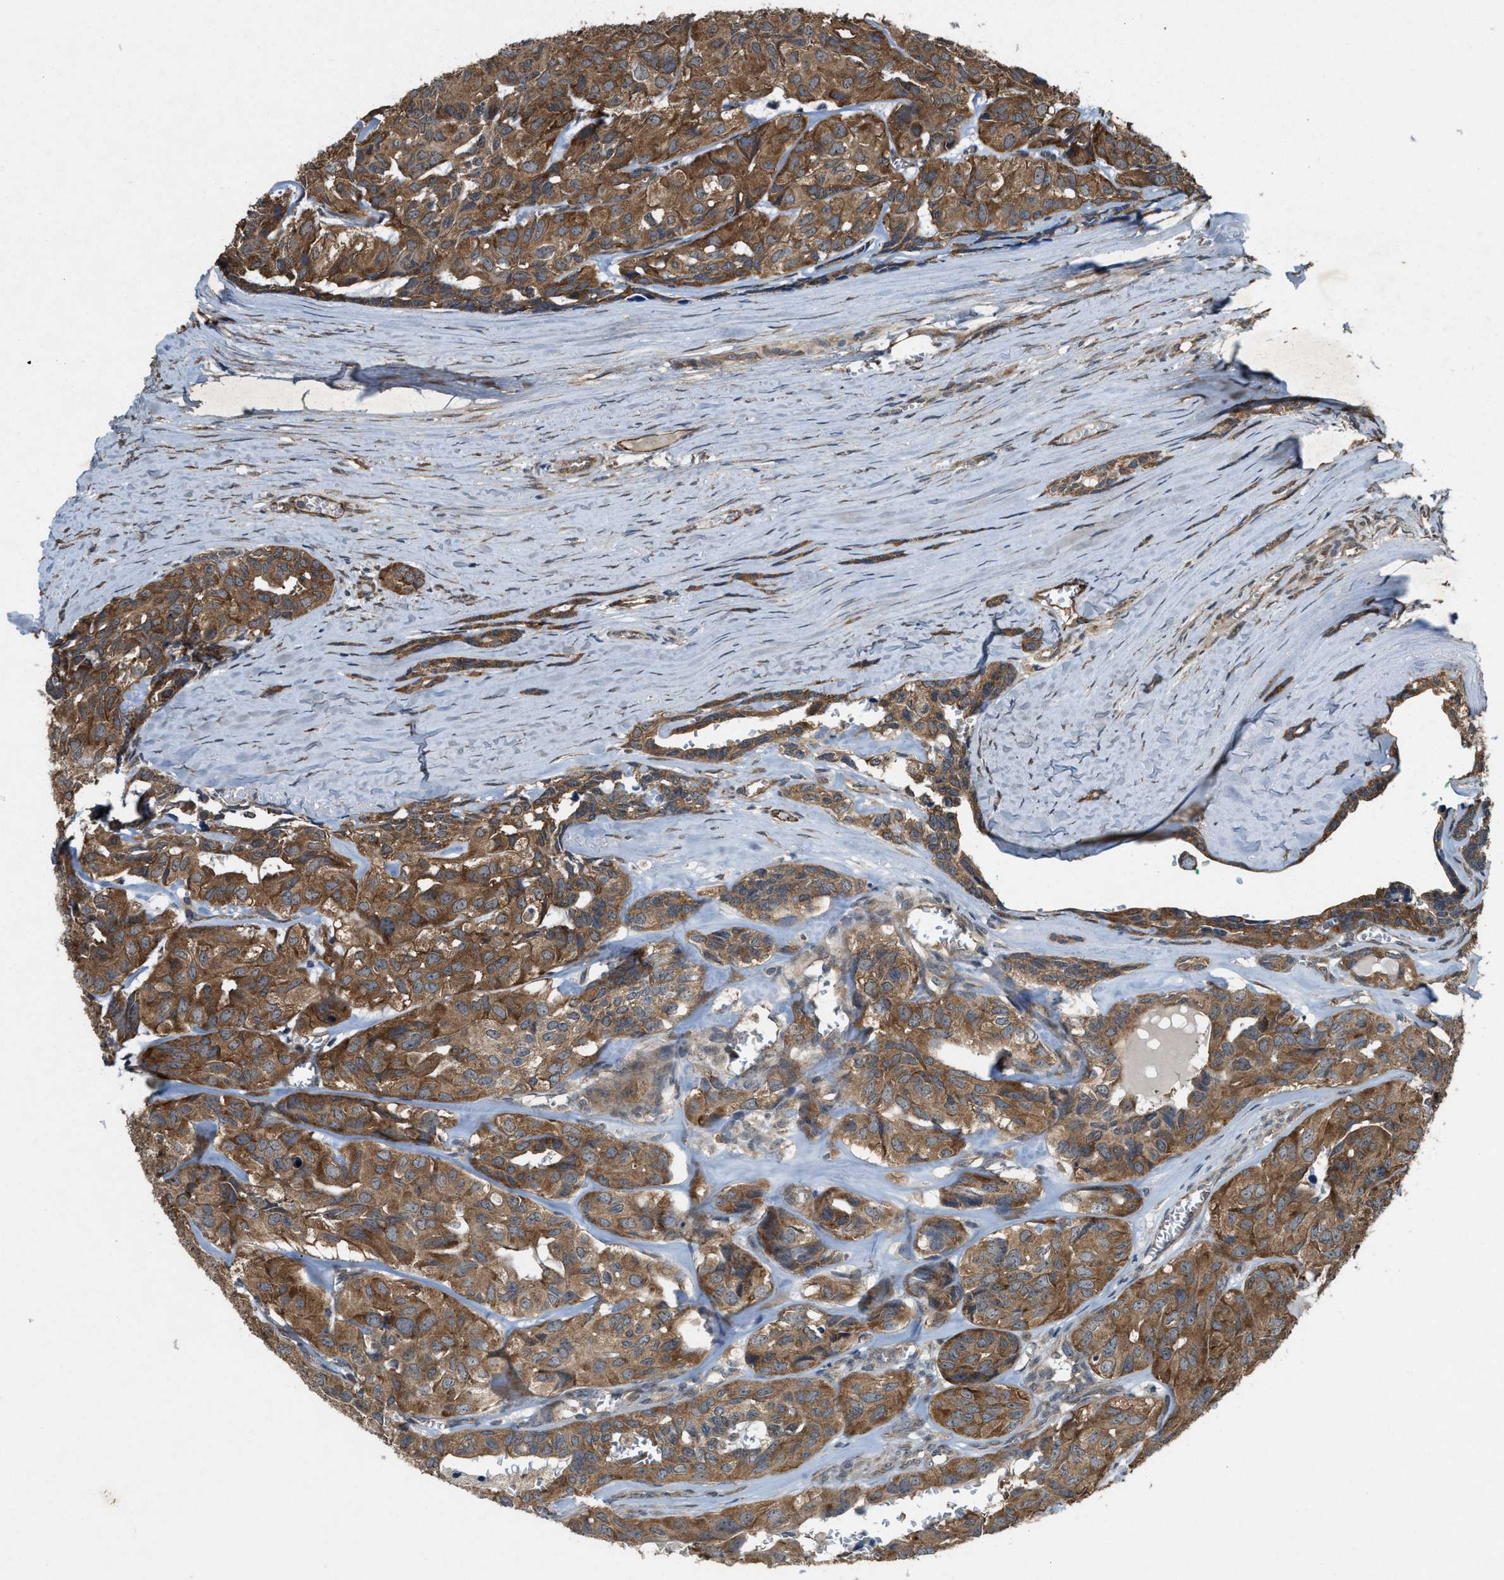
{"staining": {"intensity": "moderate", "quantity": ">75%", "location": "cytoplasmic/membranous"}, "tissue": "head and neck cancer", "cell_type": "Tumor cells", "image_type": "cancer", "snomed": [{"axis": "morphology", "description": "Adenocarcinoma, NOS"}, {"axis": "topography", "description": "Salivary gland, NOS"}, {"axis": "topography", "description": "Head-Neck"}], "caption": "An immunohistochemistry (IHC) image of tumor tissue is shown. Protein staining in brown labels moderate cytoplasmic/membranous positivity in adenocarcinoma (head and neck) within tumor cells.", "gene": "ARHGEF5", "patient": {"sex": "female", "age": 76}}